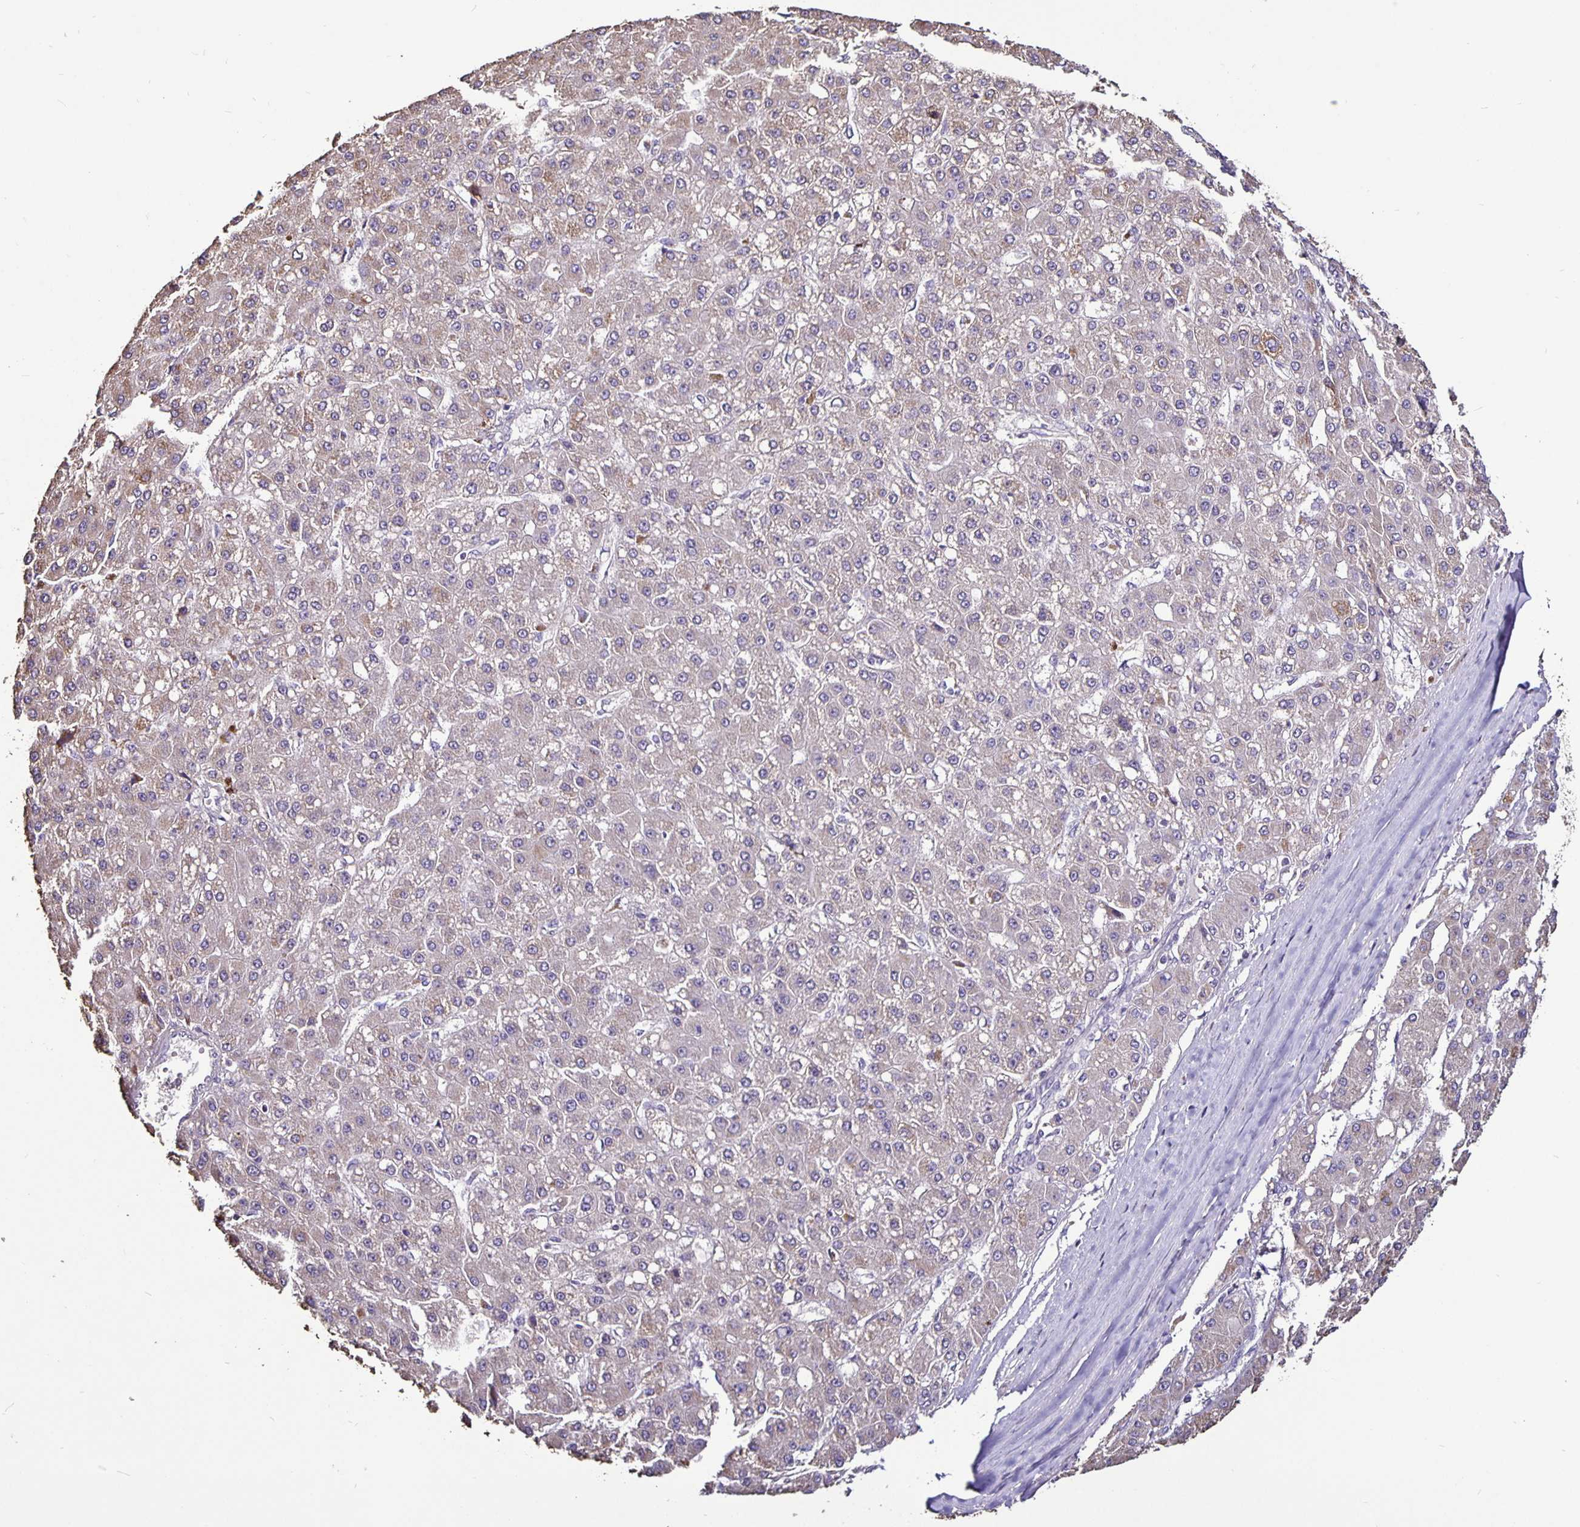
{"staining": {"intensity": "moderate", "quantity": "25%-75%", "location": "cytoplasmic/membranous"}, "tissue": "liver cancer", "cell_type": "Tumor cells", "image_type": "cancer", "snomed": [{"axis": "morphology", "description": "Carcinoma, Hepatocellular, NOS"}, {"axis": "topography", "description": "Liver"}], "caption": "Tumor cells show medium levels of moderate cytoplasmic/membranous staining in approximately 25%-75% of cells in liver cancer.", "gene": "FCER1A", "patient": {"sex": "male", "age": 67}}